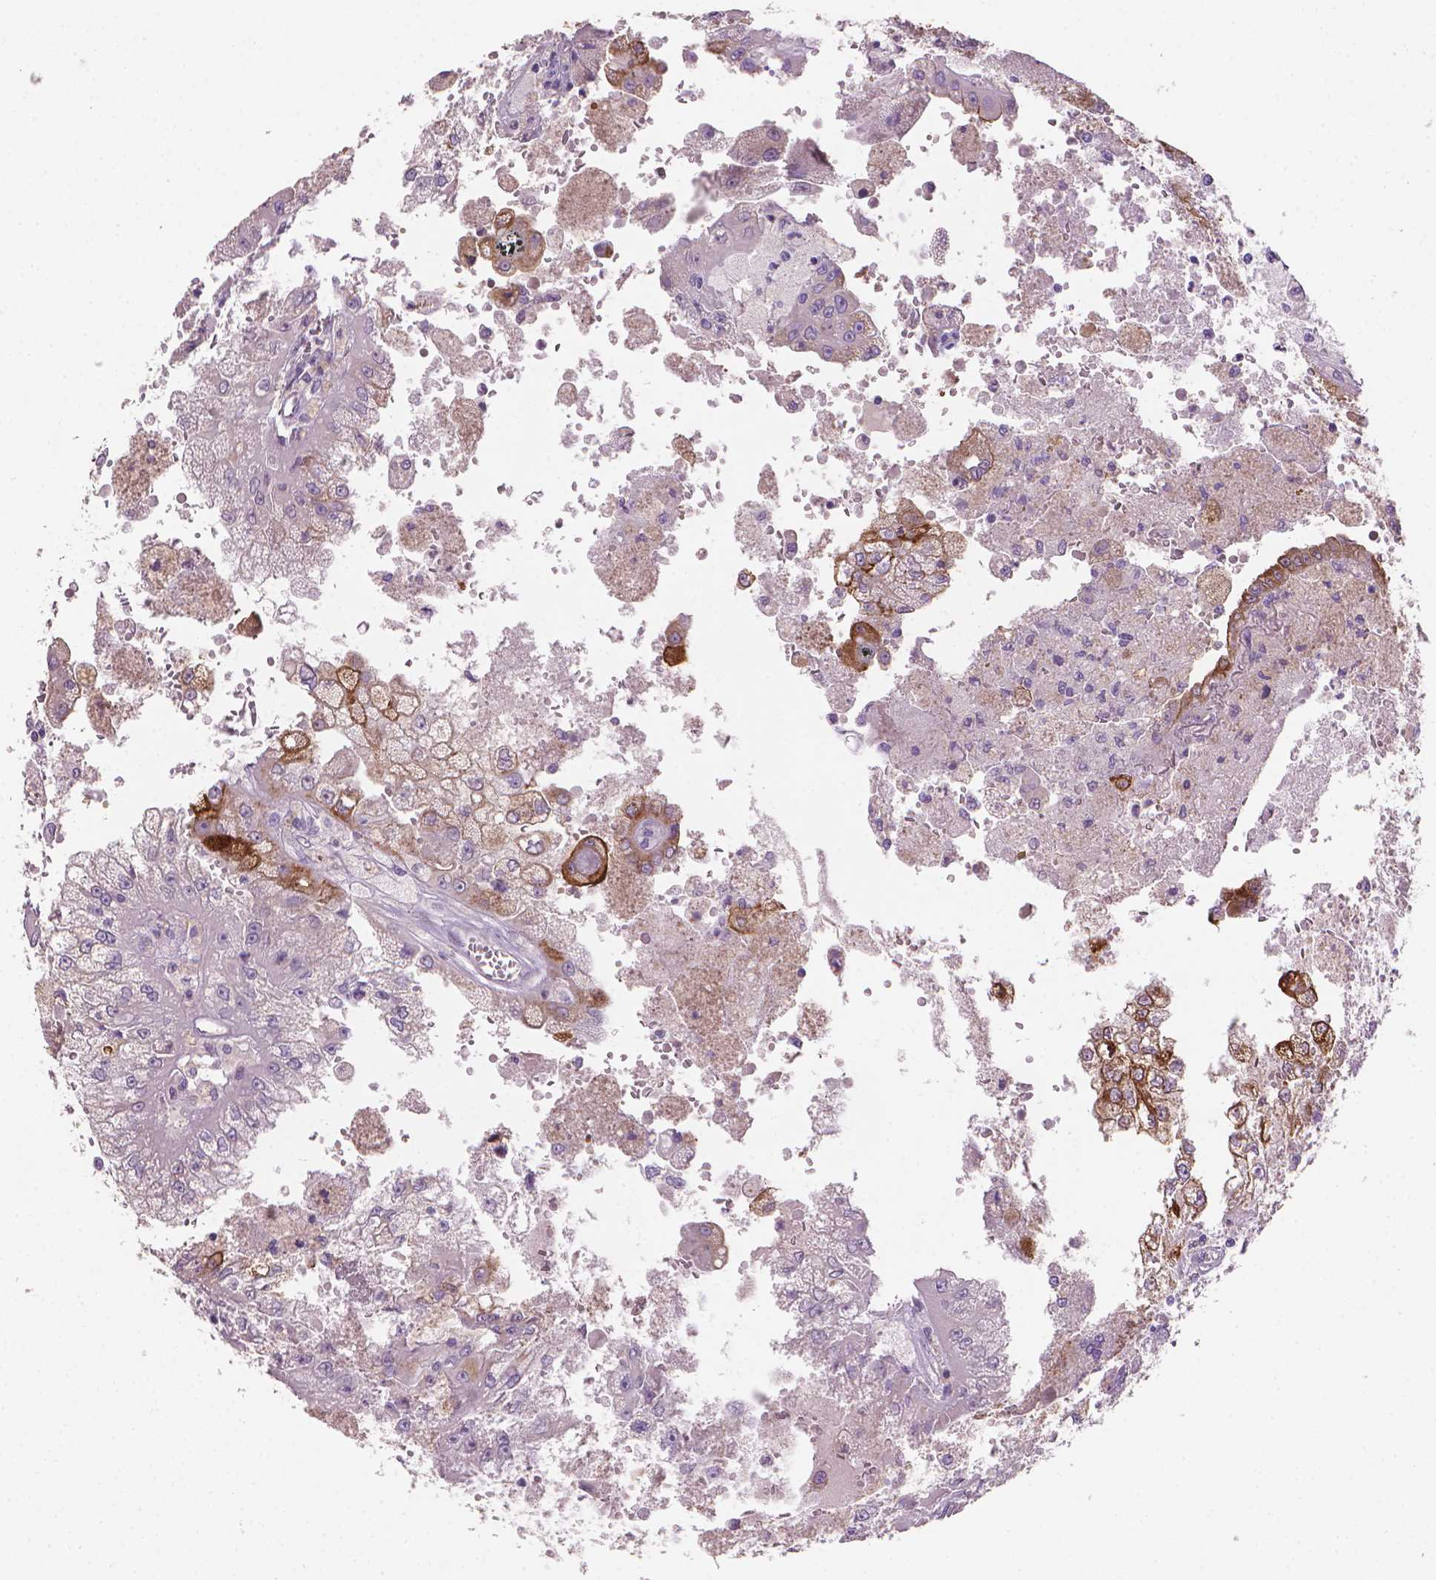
{"staining": {"intensity": "moderate", "quantity": "25%-75%", "location": "cytoplasmic/membranous"}, "tissue": "renal cancer", "cell_type": "Tumor cells", "image_type": "cancer", "snomed": [{"axis": "morphology", "description": "Adenocarcinoma, NOS"}, {"axis": "topography", "description": "Kidney"}], "caption": "A high-resolution photomicrograph shows immunohistochemistry (IHC) staining of renal cancer (adenocarcinoma), which demonstrates moderate cytoplasmic/membranous expression in approximately 25%-75% of tumor cells.", "gene": "MUC1", "patient": {"sex": "male", "age": 58}}